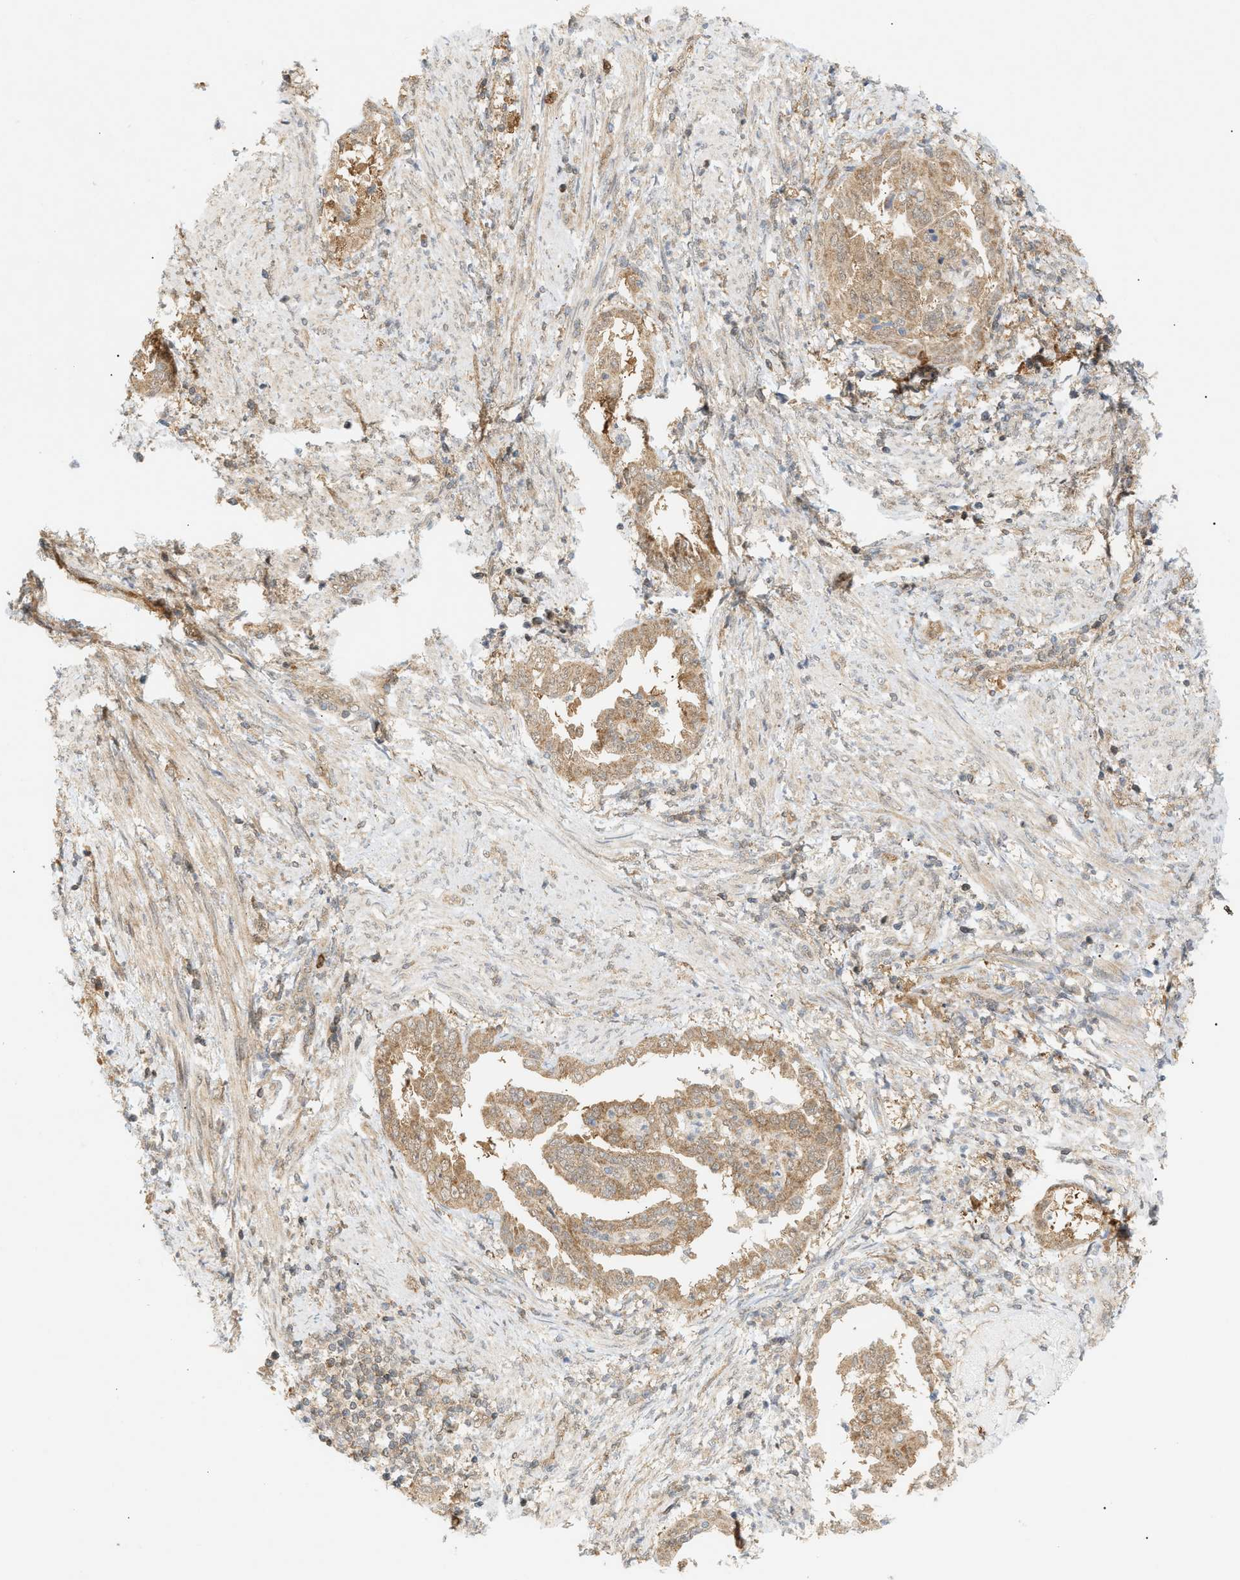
{"staining": {"intensity": "moderate", "quantity": ">75%", "location": "cytoplasmic/membranous"}, "tissue": "endometrial cancer", "cell_type": "Tumor cells", "image_type": "cancer", "snomed": [{"axis": "morphology", "description": "Adenocarcinoma, NOS"}, {"axis": "topography", "description": "Endometrium"}], "caption": "A medium amount of moderate cytoplasmic/membranous expression is appreciated in about >75% of tumor cells in endometrial adenocarcinoma tissue.", "gene": "SHC1", "patient": {"sex": "female", "age": 85}}